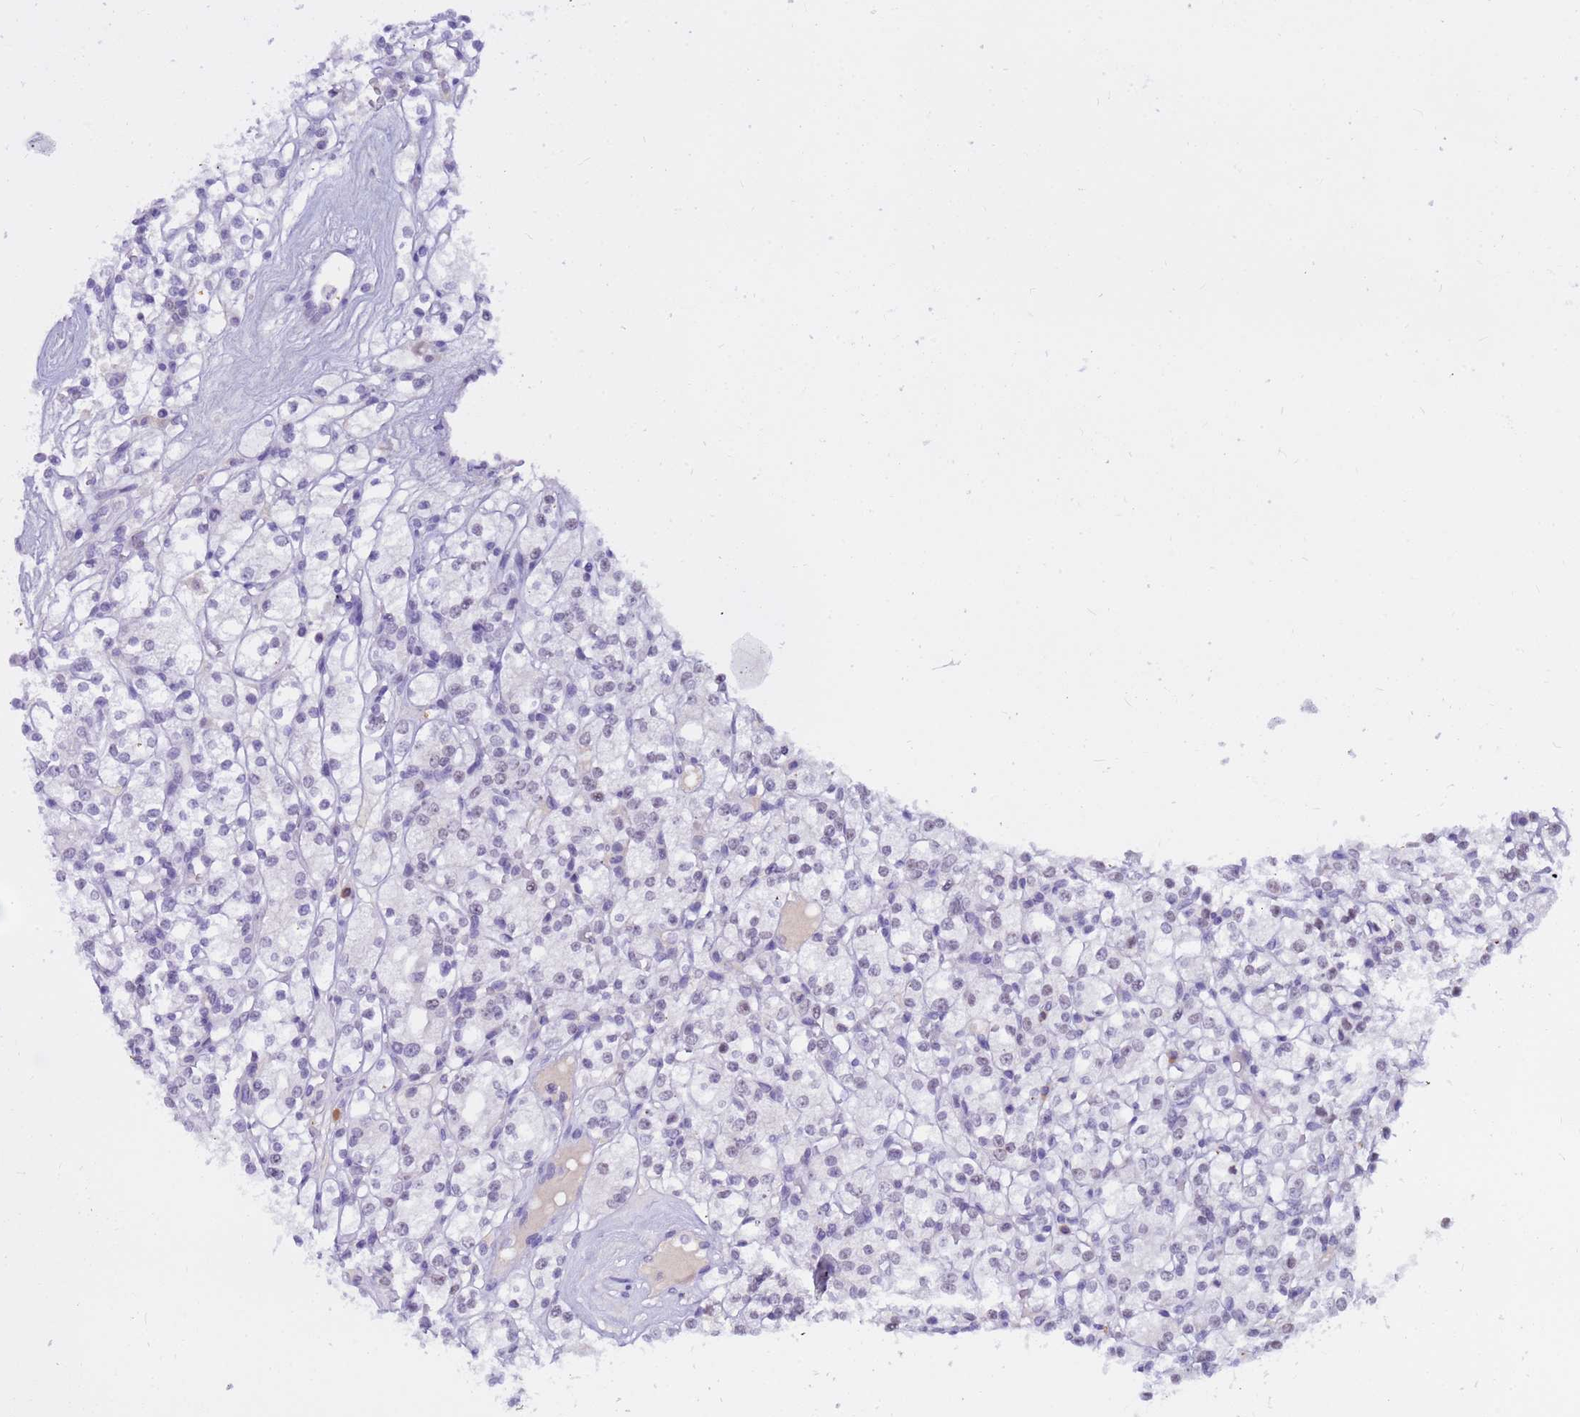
{"staining": {"intensity": "negative", "quantity": "none", "location": "none"}, "tissue": "renal cancer", "cell_type": "Tumor cells", "image_type": "cancer", "snomed": [{"axis": "morphology", "description": "Adenocarcinoma, NOS"}, {"axis": "topography", "description": "Kidney"}], "caption": "The micrograph exhibits no staining of tumor cells in renal adenocarcinoma. The staining is performed using DAB brown chromogen with nuclei counter-stained in using hematoxylin.", "gene": "DMRTC2", "patient": {"sex": "male", "age": 77}}